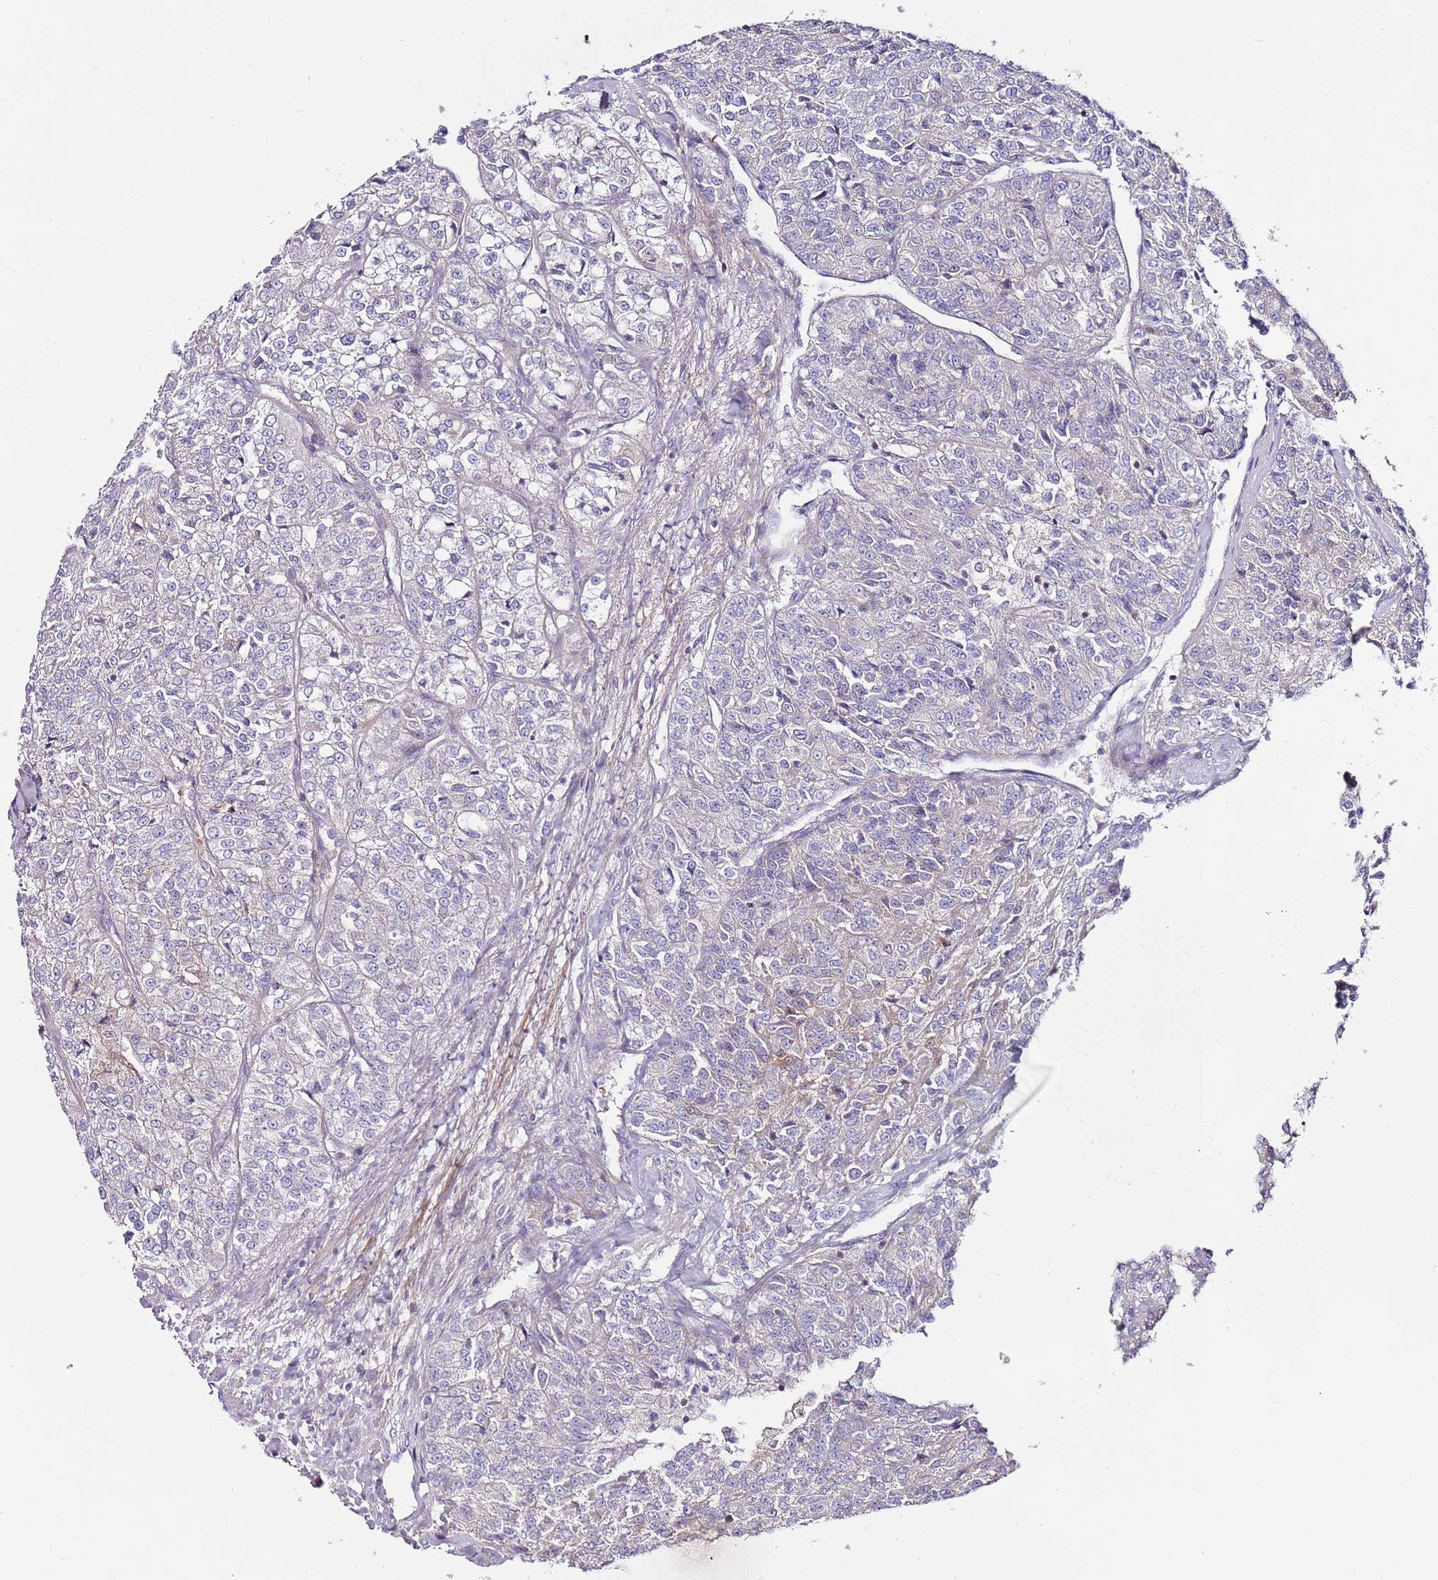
{"staining": {"intensity": "negative", "quantity": "none", "location": "none"}, "tissue": "renal cancer", "cell_type": "Tumor cells", "image_type": "cancer", "snomed": [{"axis": "morphology", "description": "Adenocarcinoma, NOS"}, {"axis": "topography", "description": "Kidney"}], "caption": "This is an immunohistochemistry (IHC) histopathology image of human renal cancer. There is no expression in tumor cells.", "gene": "MTG2", "patient": {"sex": "female", "age": 63}}